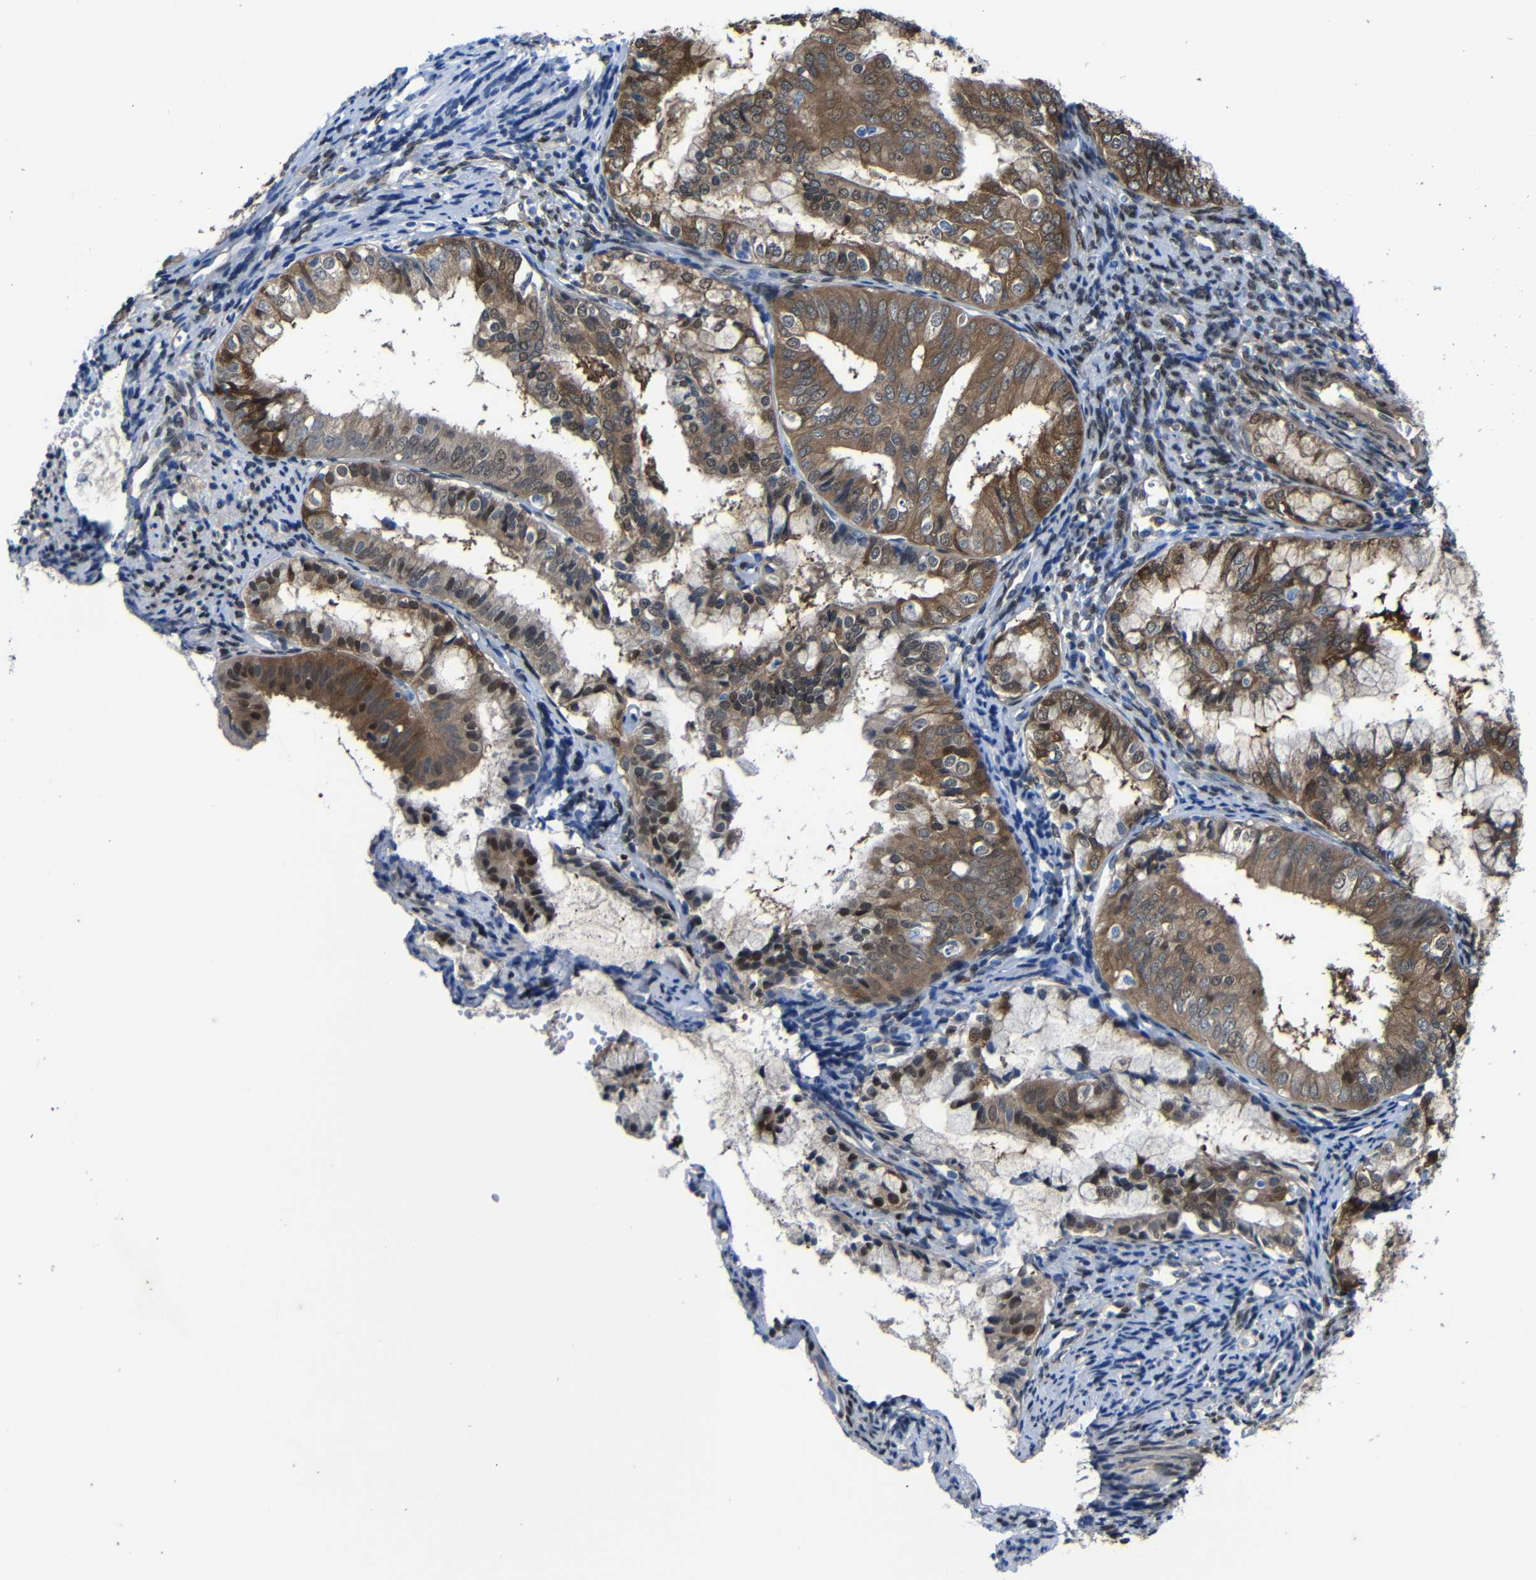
{"staining": {"intensity": "strong", "quantity": "<25%", "location": "cytoplasmic/membranous,nuclear"}, "tissue": "endometrial cancer", "cell_type": "Tumor cells", "image_type": "cancer", "snomed": [{"axis": "morphology", "description": "Adenocarcinoma, NOS"}, {"axis": "topography", "description": "Endometrium"}], "caption": "There is medium levels of strong cytoplasmic/membranous and nuclear staining in tumor cells of endometrial adenocarcinoma, as demonstrated by immunohistochemical staining (brown color).", "gene": "YAP1", "patient": {"sex": "female", "age": 63}}